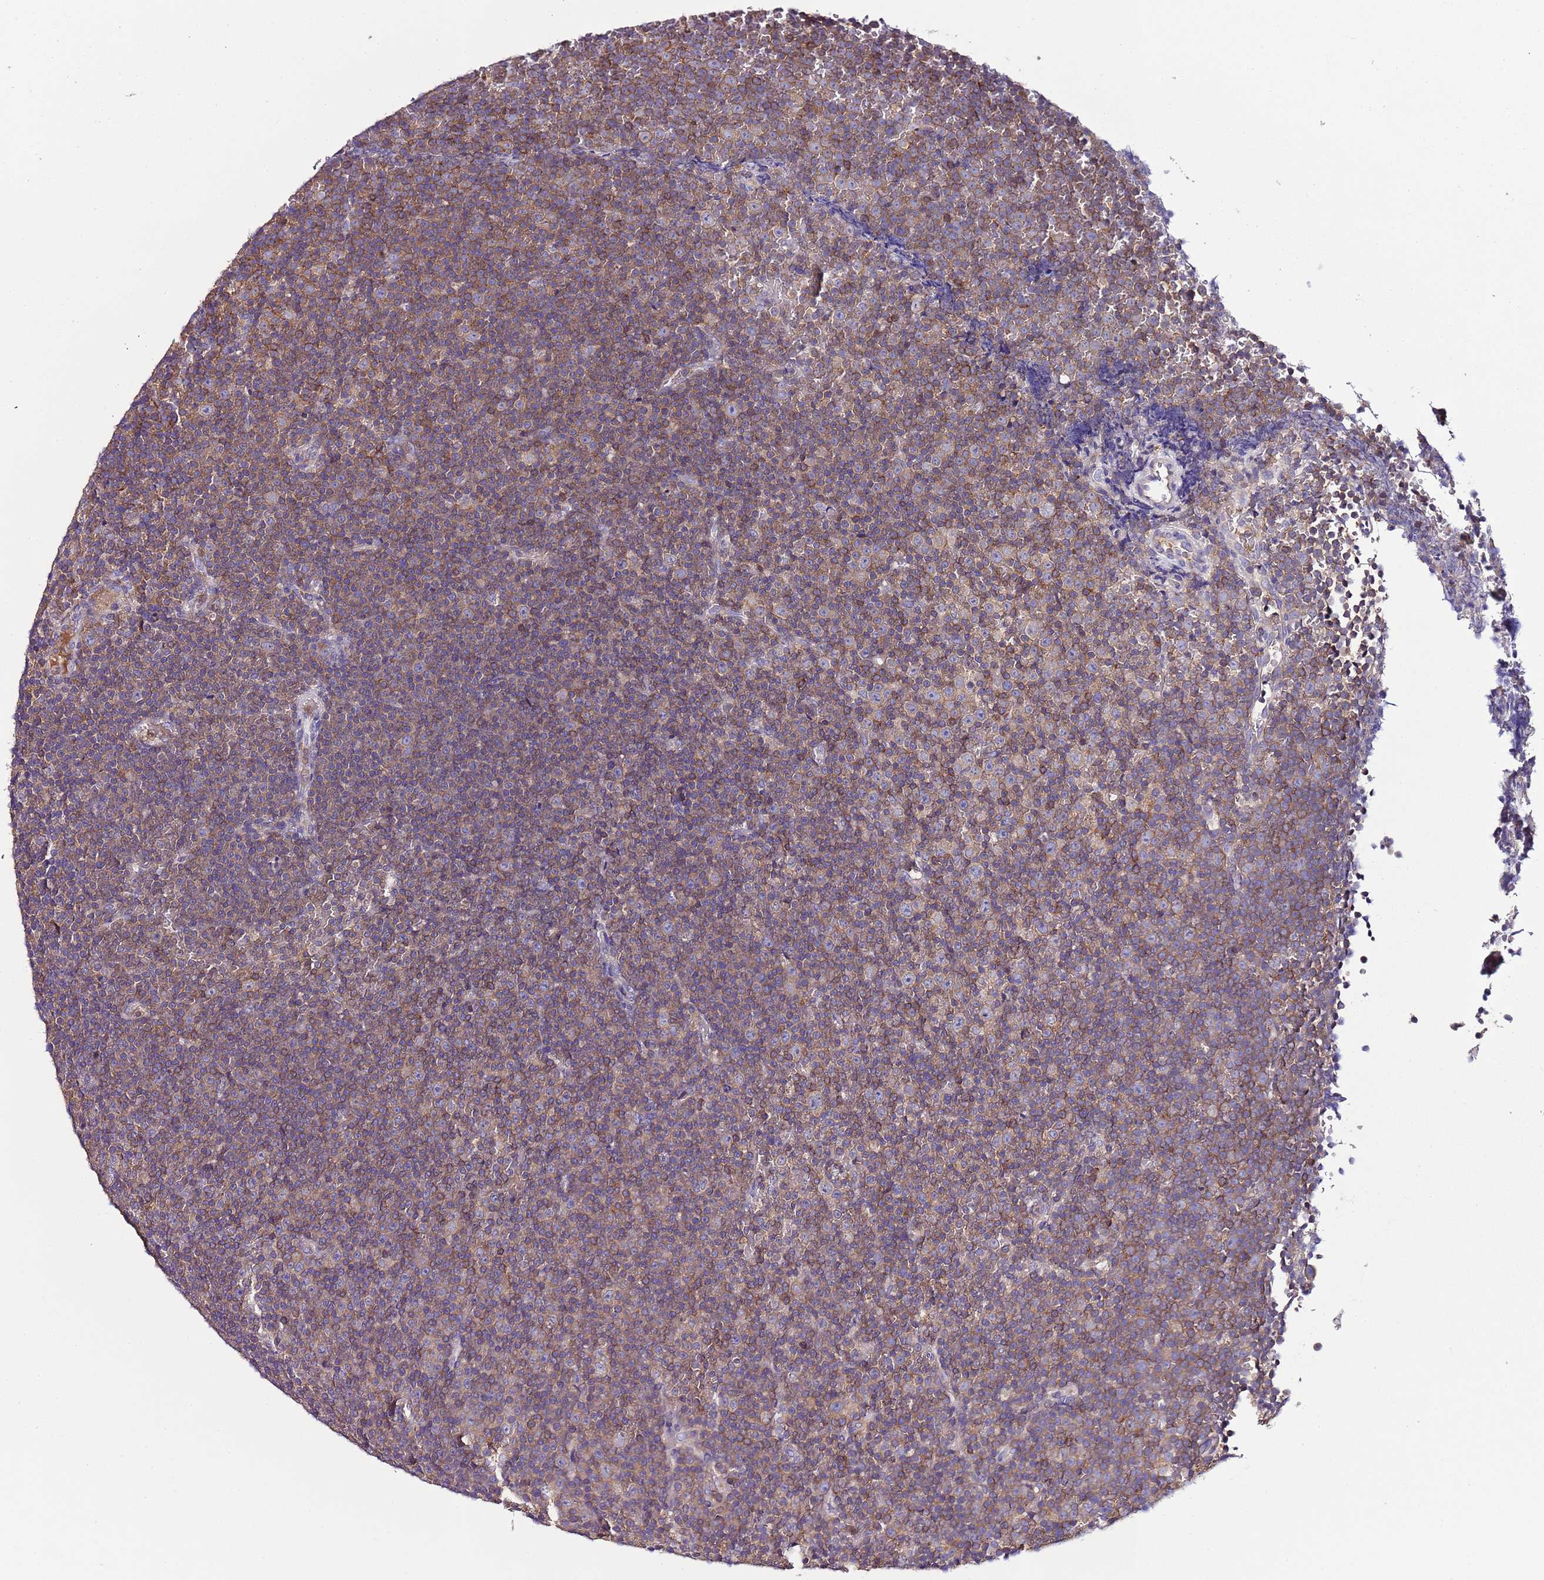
{"staining": {"intensity": "weak", "quantity": "25%-75%", "location": "cytoplasmic/membranous"}, "tissue": "lymphoma", "cell_type": "Tumor cells", "image_type": "cancer", "snomed": [{"axis": "morphology", "description": "Malignant lymphoma, non-Hodgkin's type, Low grade"}, {"axis": "topography", "description": "Lymph node"}], "caption": "This image reveals lymphoma stained with immunohistochemistry (IHC) to label a protein in brown. The cytoplasmic/membranous of tumor cells show weak positivity for the protein. Nuclei are counter-stained blue.", "gene": "IGIP", "patient": {"sex": "female", "age": 67}}